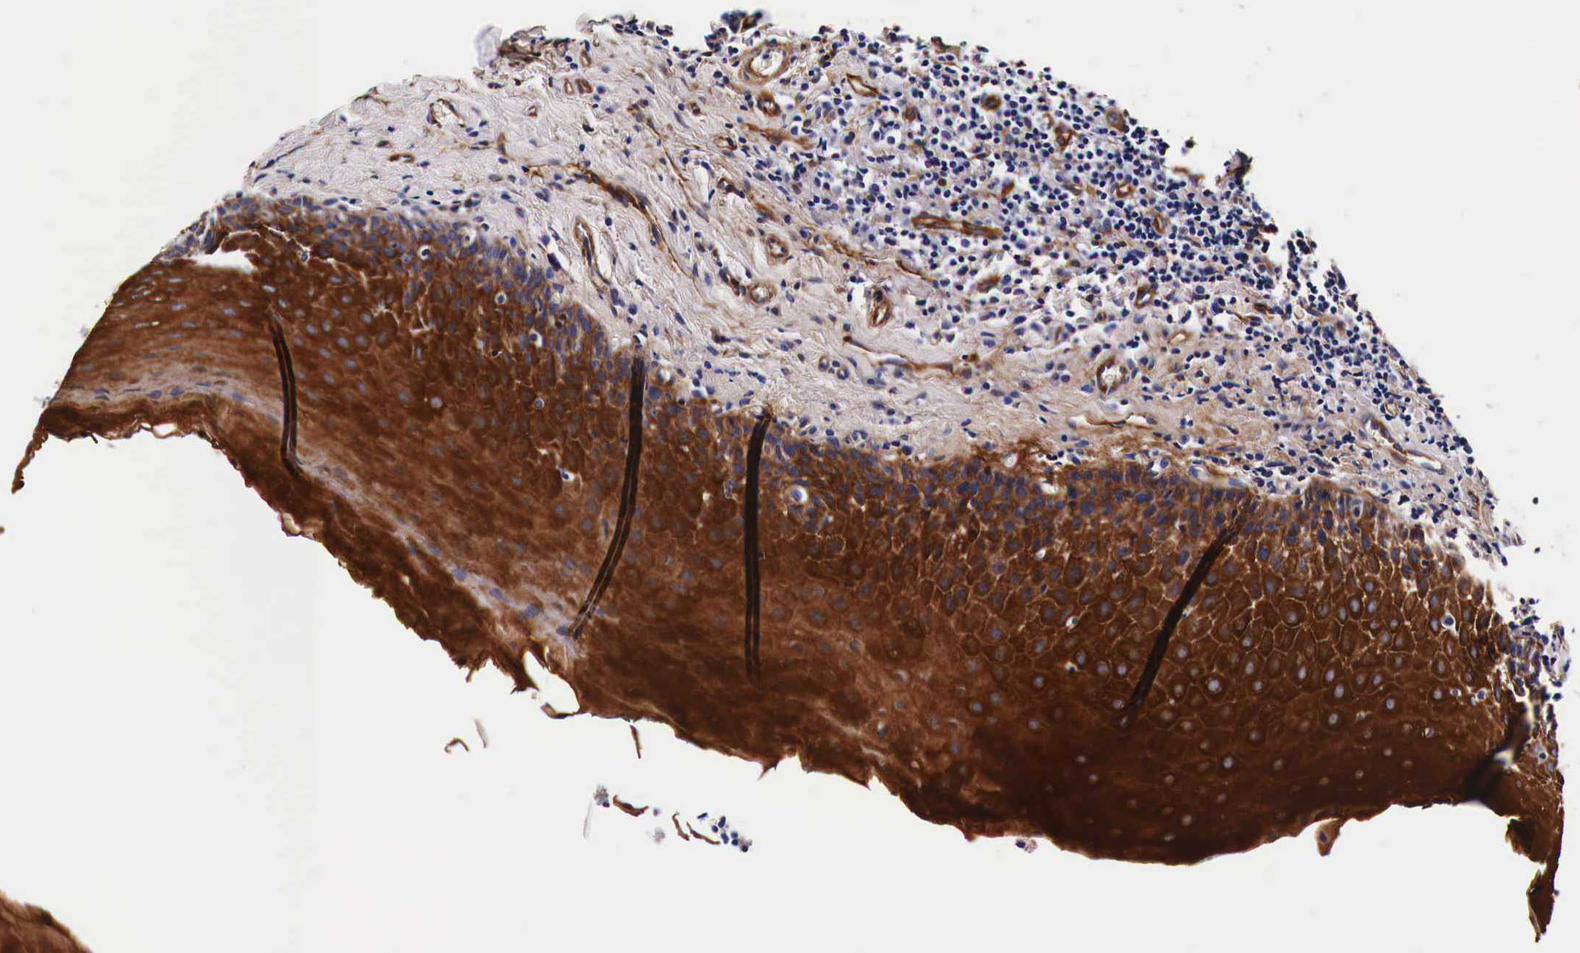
{"staining": {"intensity": "negative", "quantity": "none", "location": "none"}, "tissue": "tonsil", "cell_type": "Germinal center cells", "image_type": "normal", "snomed": [{"axis": "morphology", "description": "Normal tissue, NOS"}, {"axis": "topography", "description": "Tonsil"}], "caption": "Human tonsil stained for a protein using immunohistochemistry reveals no expression in germinal center cells.", "gene": "HSPB1", "patient": {"sex": "female", "age": 41}}